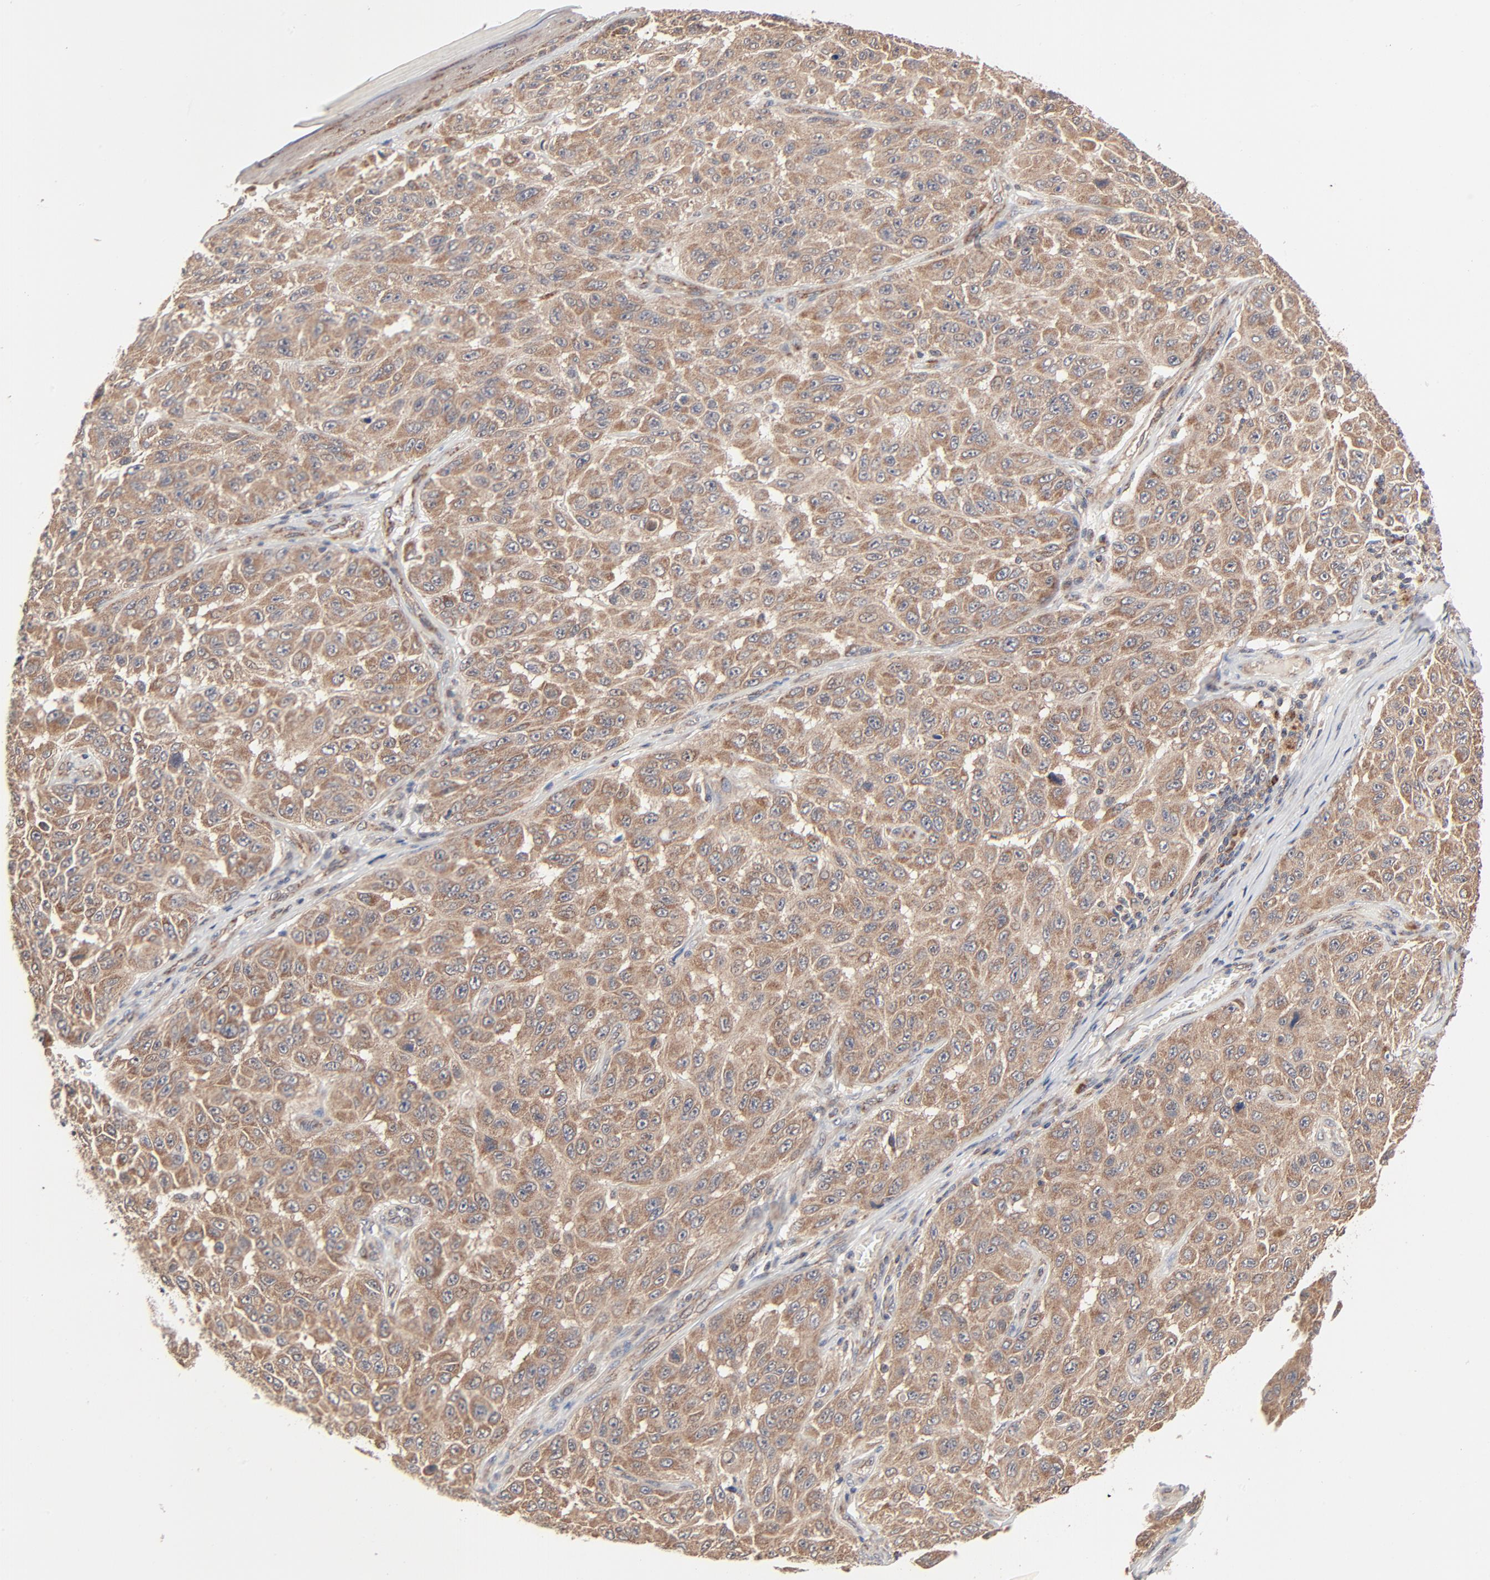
{"staining": {"intensity": "moderate", "quantity": ">75%", "location": "cytoplasmic/membranous"}, "tissue": "melanoma", "cell_type": "Tumor cells", "image_type": "cancer", "snomed": [{"axis": "morphology", "description": "Malignant melanoma, NOS"}, {"axis": "topography", "description": "Skin"}], "caption": "A medium amount of moderate cytoplasmic/membranous positivity is seen in about >75% of tumor cells in malignant melanoma tissue.", "gene": "ABLIM3", "patient": {"sex": "male", "age": 30}}